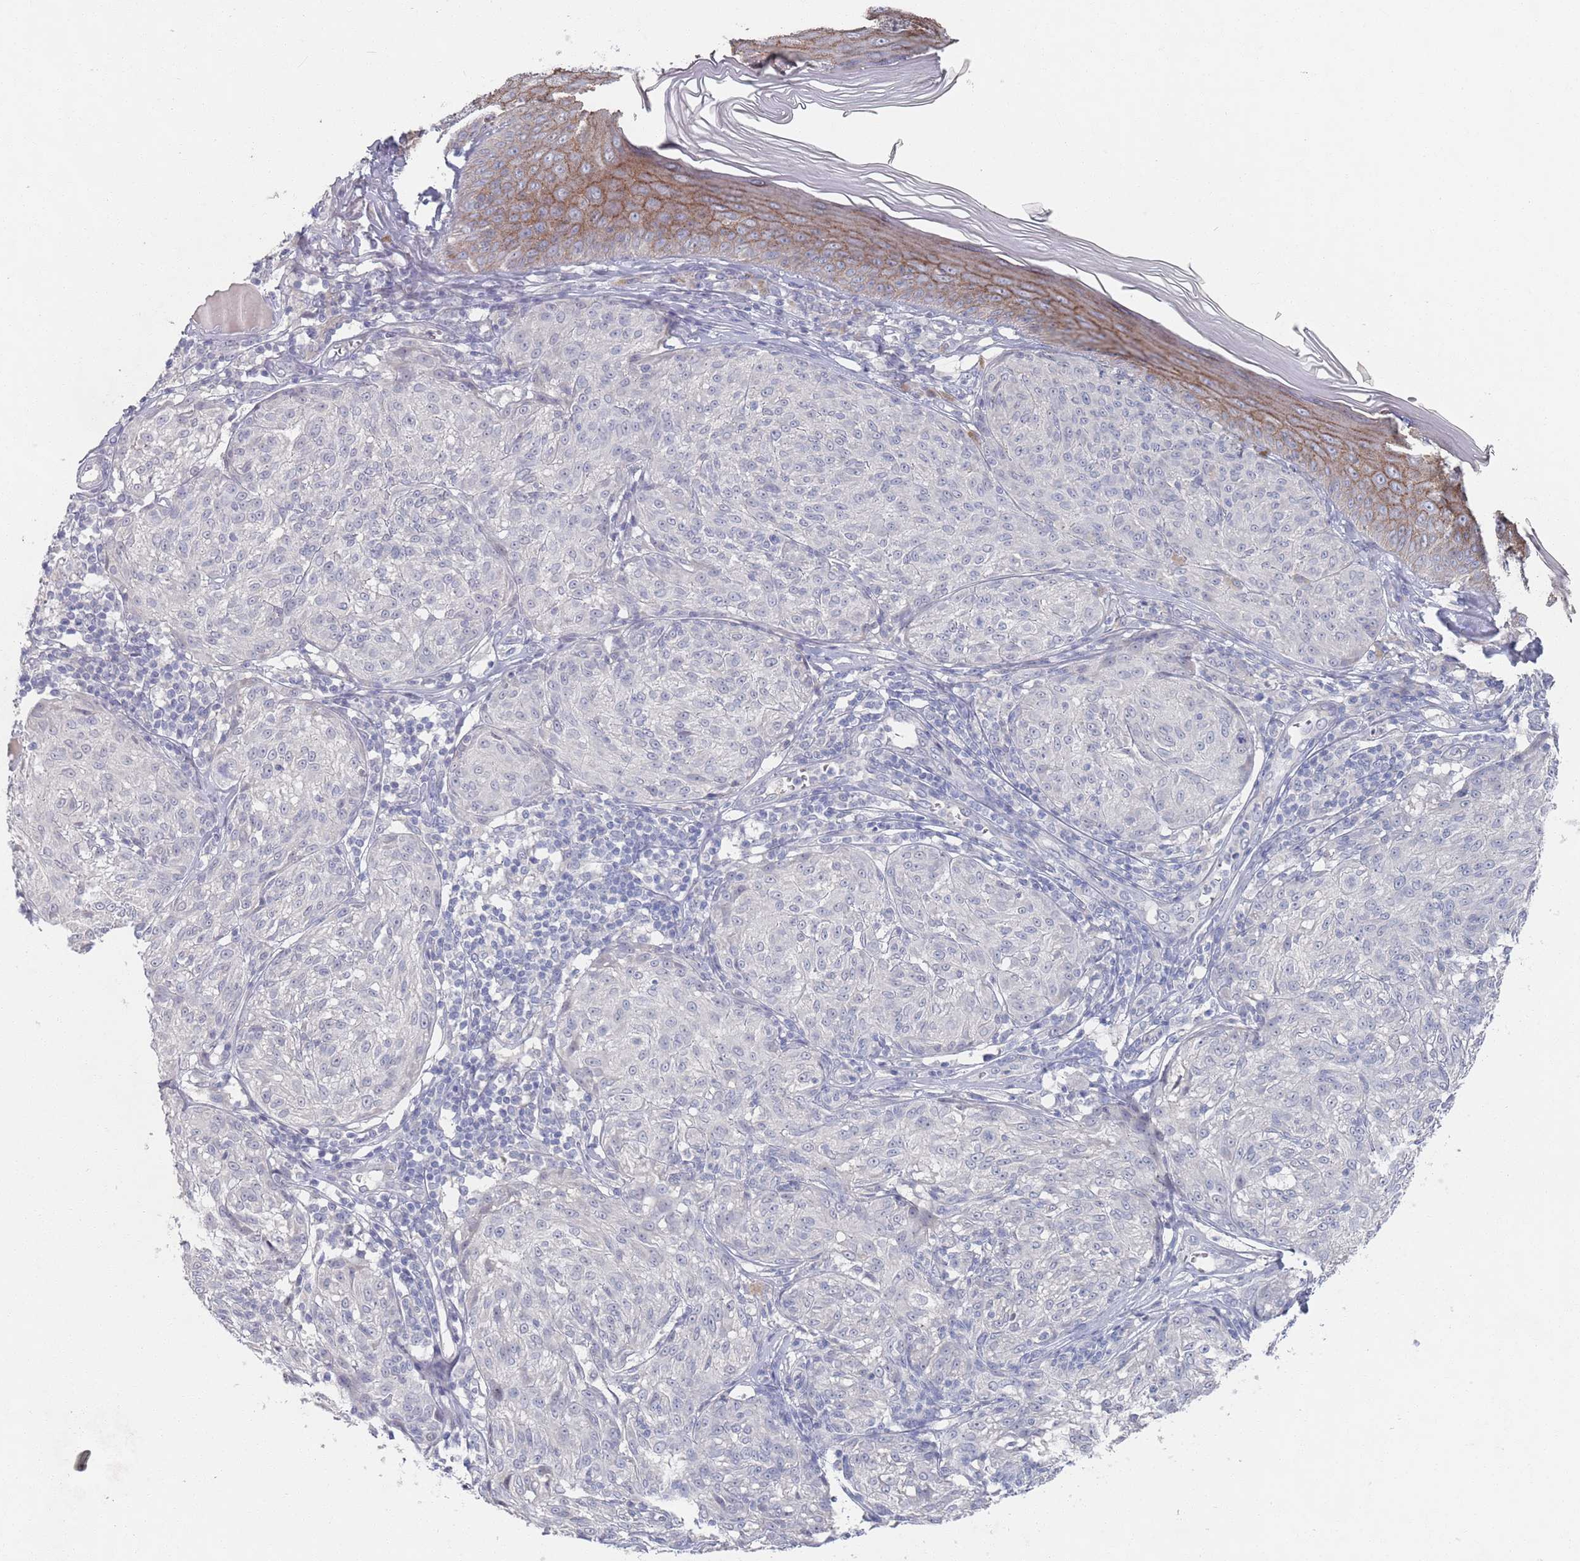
{"staining": {"intensity": "negative", "quantity": "none", "location": "none"}, "tissue": "melanoma", "cell_type": "Tumor cells", "image_type": "cancer", "snomed": [{"axis": "morphology", "description": "Malignant melanoma, NOS"}, {"axis": "topography", "description": "Skin"}], "caption": "High power microscopy image of an IHC image of malignant melanoma, revealing no significant positivity in tumor cells. The staining is performed using DAB brown chromogen with nuclei counter-stained in using hematoxylin.", "gene": "PROM2", "patient": {"sex": "female", "age": 63}}